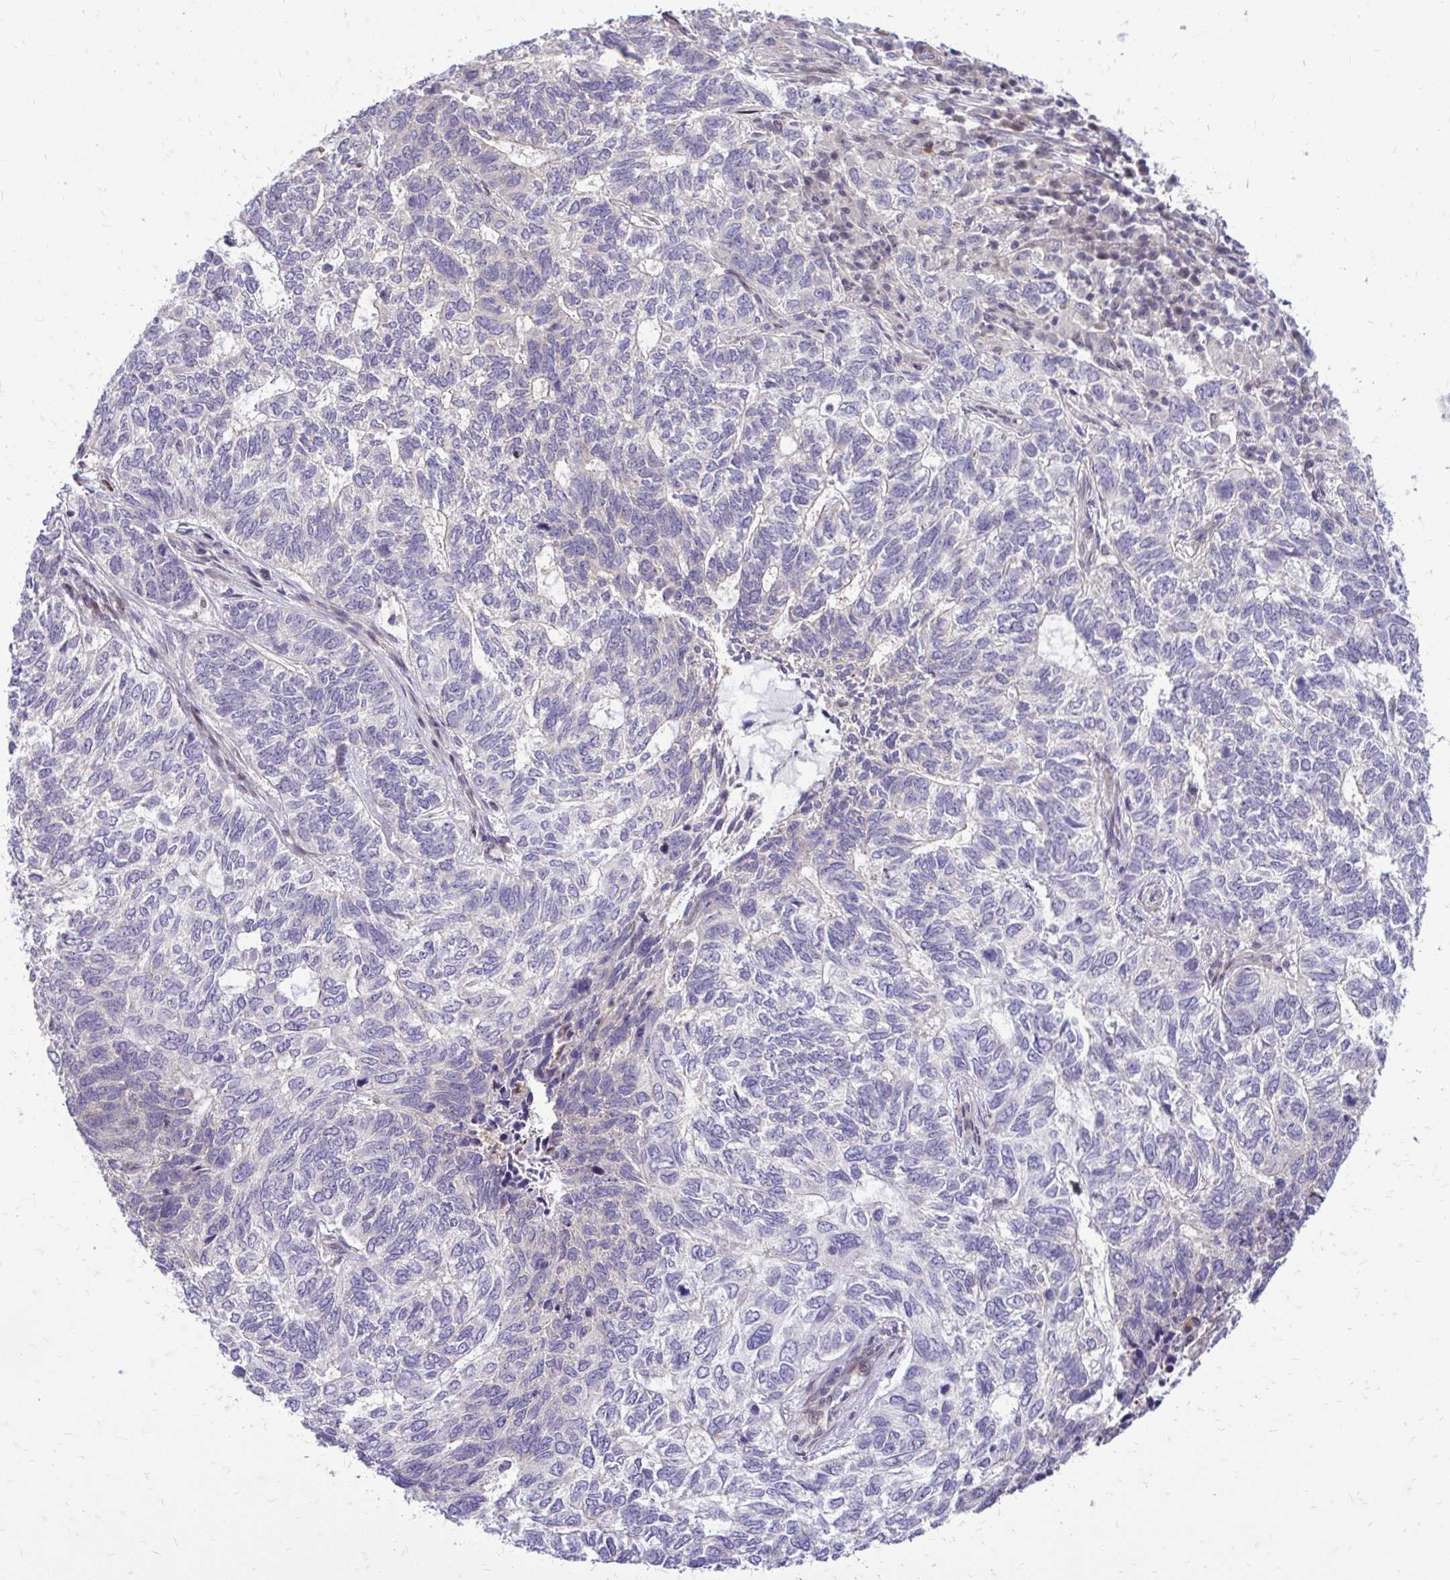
{"staining": {"intensity": "negative", "quantity": "none", "location": "none"}, "tissue": "skin cancer", "cell_type": "Tumor cells", "image_type": "cancer", "snomed": [{"axis": "morphology", "description": "Basal cell carcinoma"}, {"axis": "topography", "description": "Skin"}], "caption": "Immunohistochemistry (IHC) photomicrograph of neoplastic tissue: human basal cell carcinoma (skin) stained with DAB (3,3'-diaminobenzidine) displays no significant protein positivity in tumor cells.", "gene": "PPDPFL", "patient": {"sex": "female", "age": 65}}